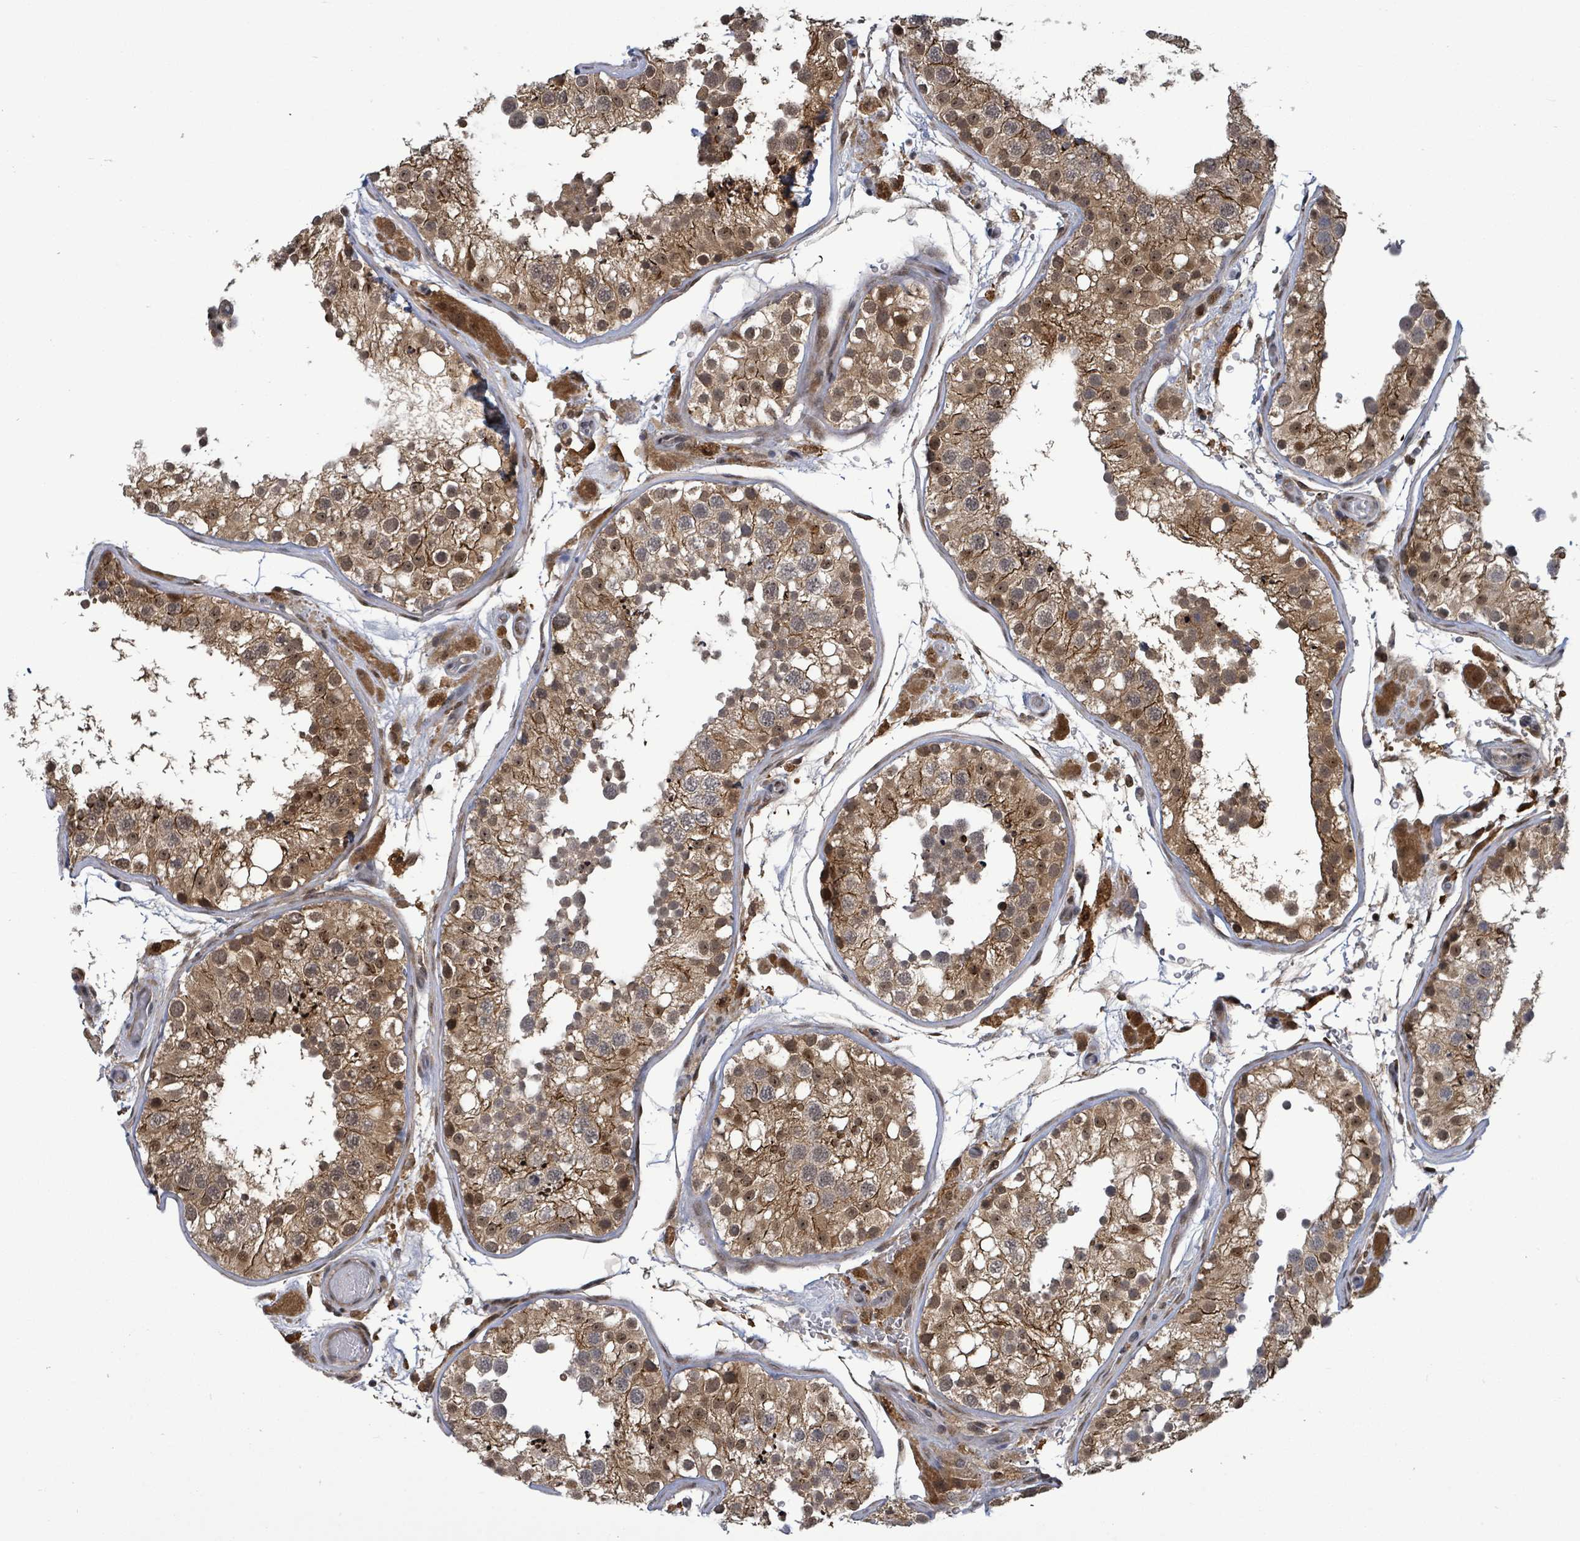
{"staining": {"intensity": "moderate", "quantity": ">75%", "location": "cytoplasmic/membranous"}, "tissue": "testis", "cell_type": "Cells in seminiferous ducts", "image_type": "normal", "snomed": [{"axis": "morphology", "description": "Normal tissue, NOS"}, {"axis": "topography", "description": "Testis"}], "caption": "A medium amount of moderate cytoplasmic/membranous expression is present in about >75% of cells in seminiferous ducts in normal testis.", "gene": "FBXO6", "patient": {"sex": "male", "age": 26}}